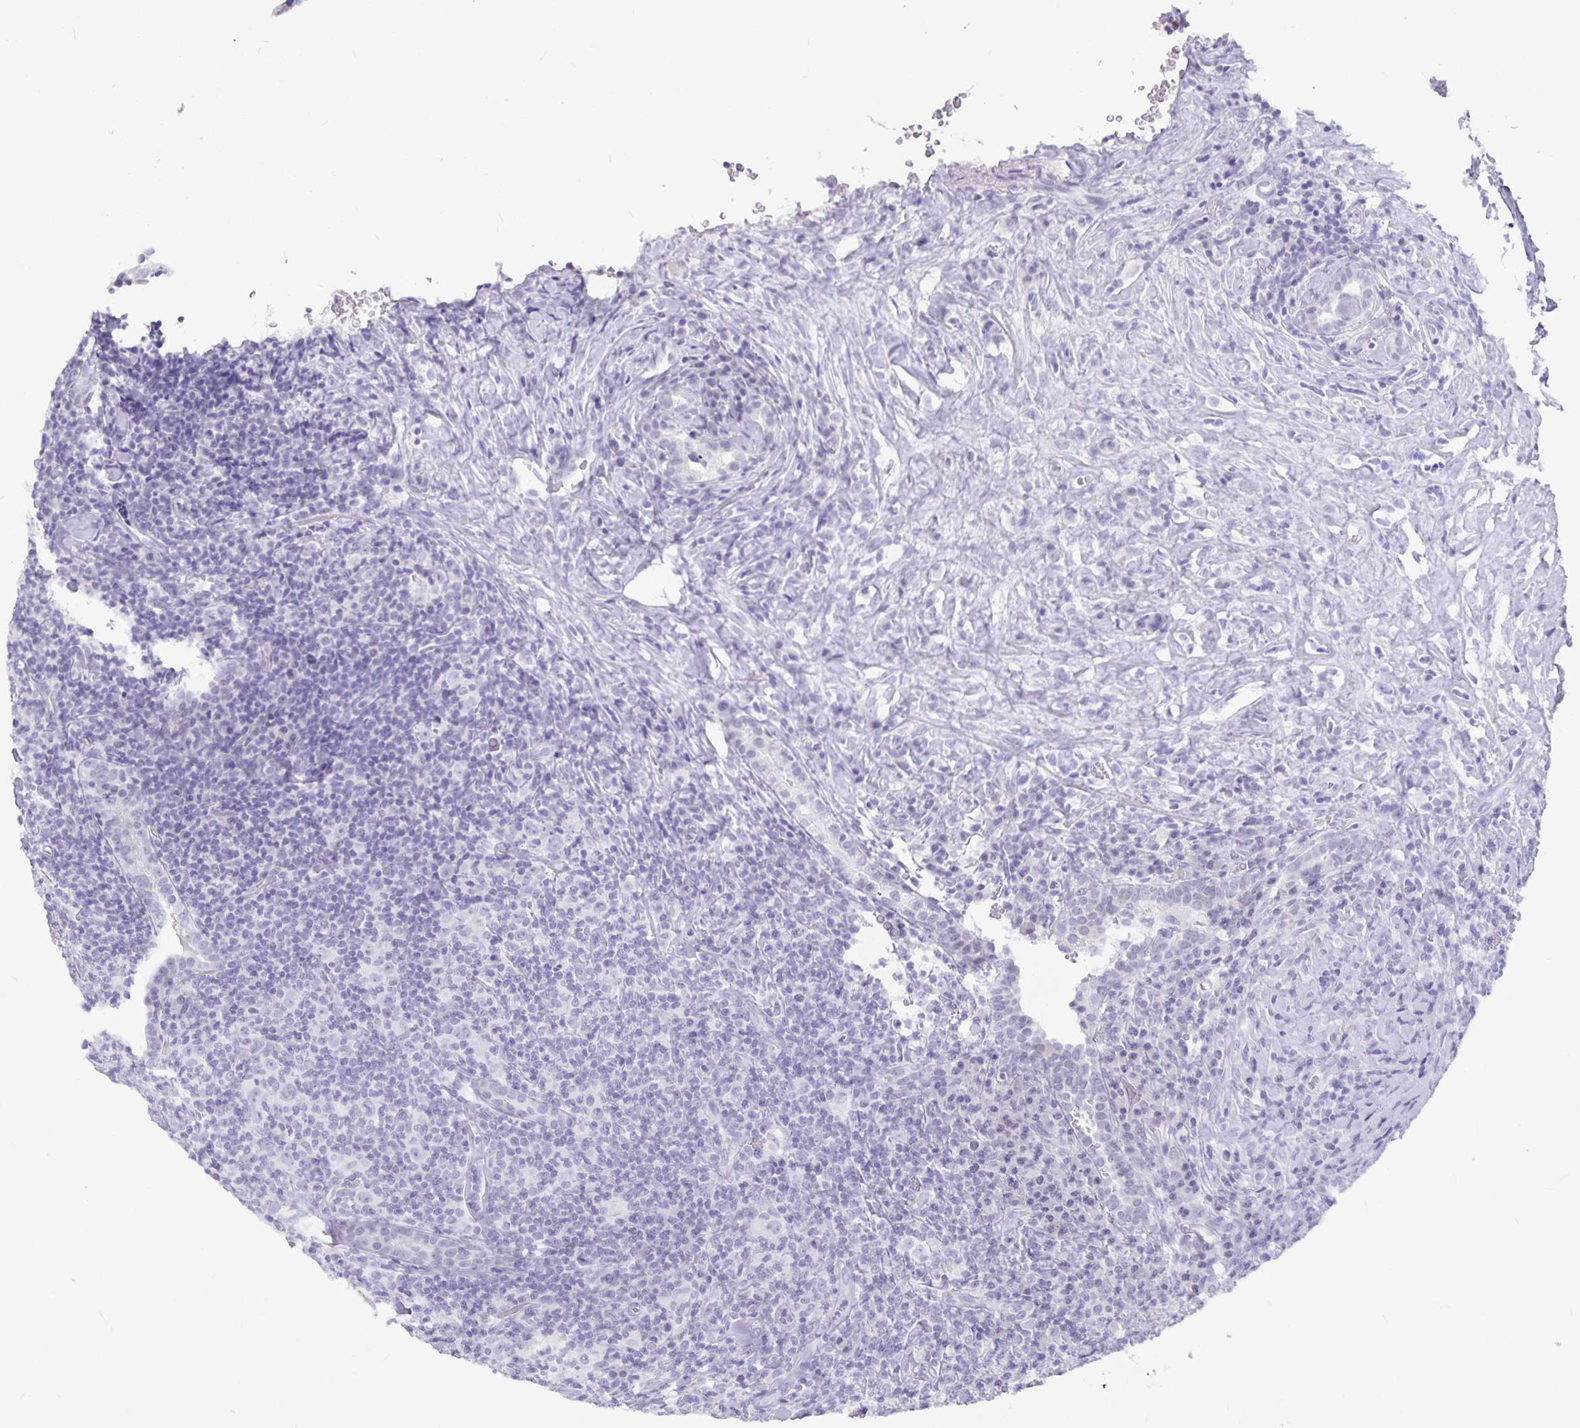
{"staining": {"intensity": "negative", "quantity": "none", "location": "none"}, "tissue": "lymphoma", "cell_type": "Tumor cells", "image_type": "cancer", "snomed": [{"axis": "morphology", "description": "Hodgkin's disease, NOS"}, {"axis": "topography", "description": "Lung"}], "caption": "High magnification brightfield microscopy of lymphoma stained with DAB (brown) and counterstained with hematoxylin (blue): tumor cells show no significant staining.", "gene": "OLIG2", "patient": {"sex": "male", "age": 17}}